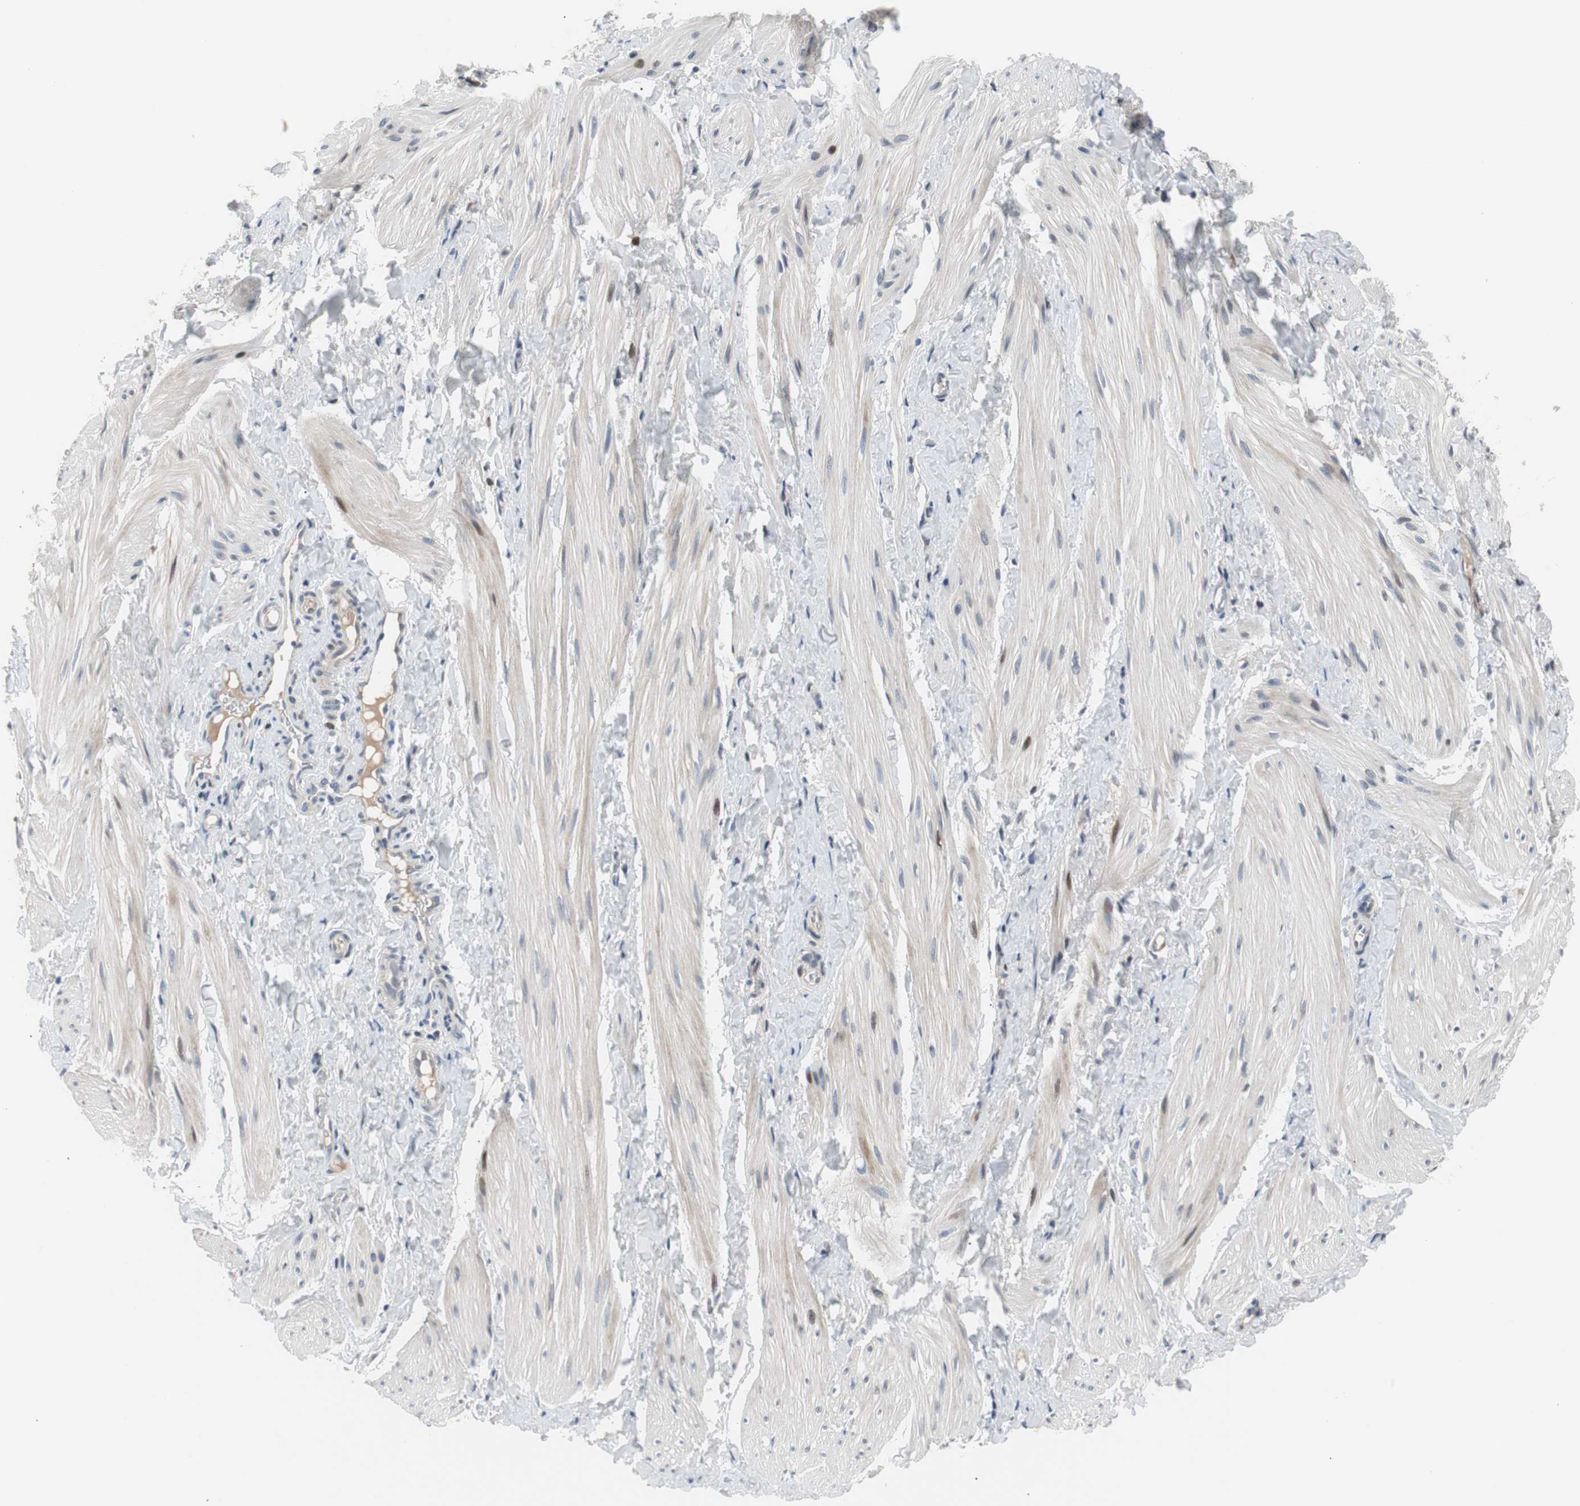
{"staining": {"intensity": "weak", "quantity": "<25%", "location": "nuclear"}, "tissue": "smooth muscle", "cell_type": "Smooth muscle cells", "image_type": "normal", "snomed": [{"axis": "morphology", "description": "Normal tissue, NOS"}, {"axis": "topography", "description": "Smooth muscle"}], "caption": "High magnification brightfield microscopy of unremarkable smooth muscle stained with DAB (brown) and counterstained with hematoxylin (blue): smooth muscle cells show no significant positivity.", "gene": "MAP2K4", "patient": {"sex": "male", "age": 16}}